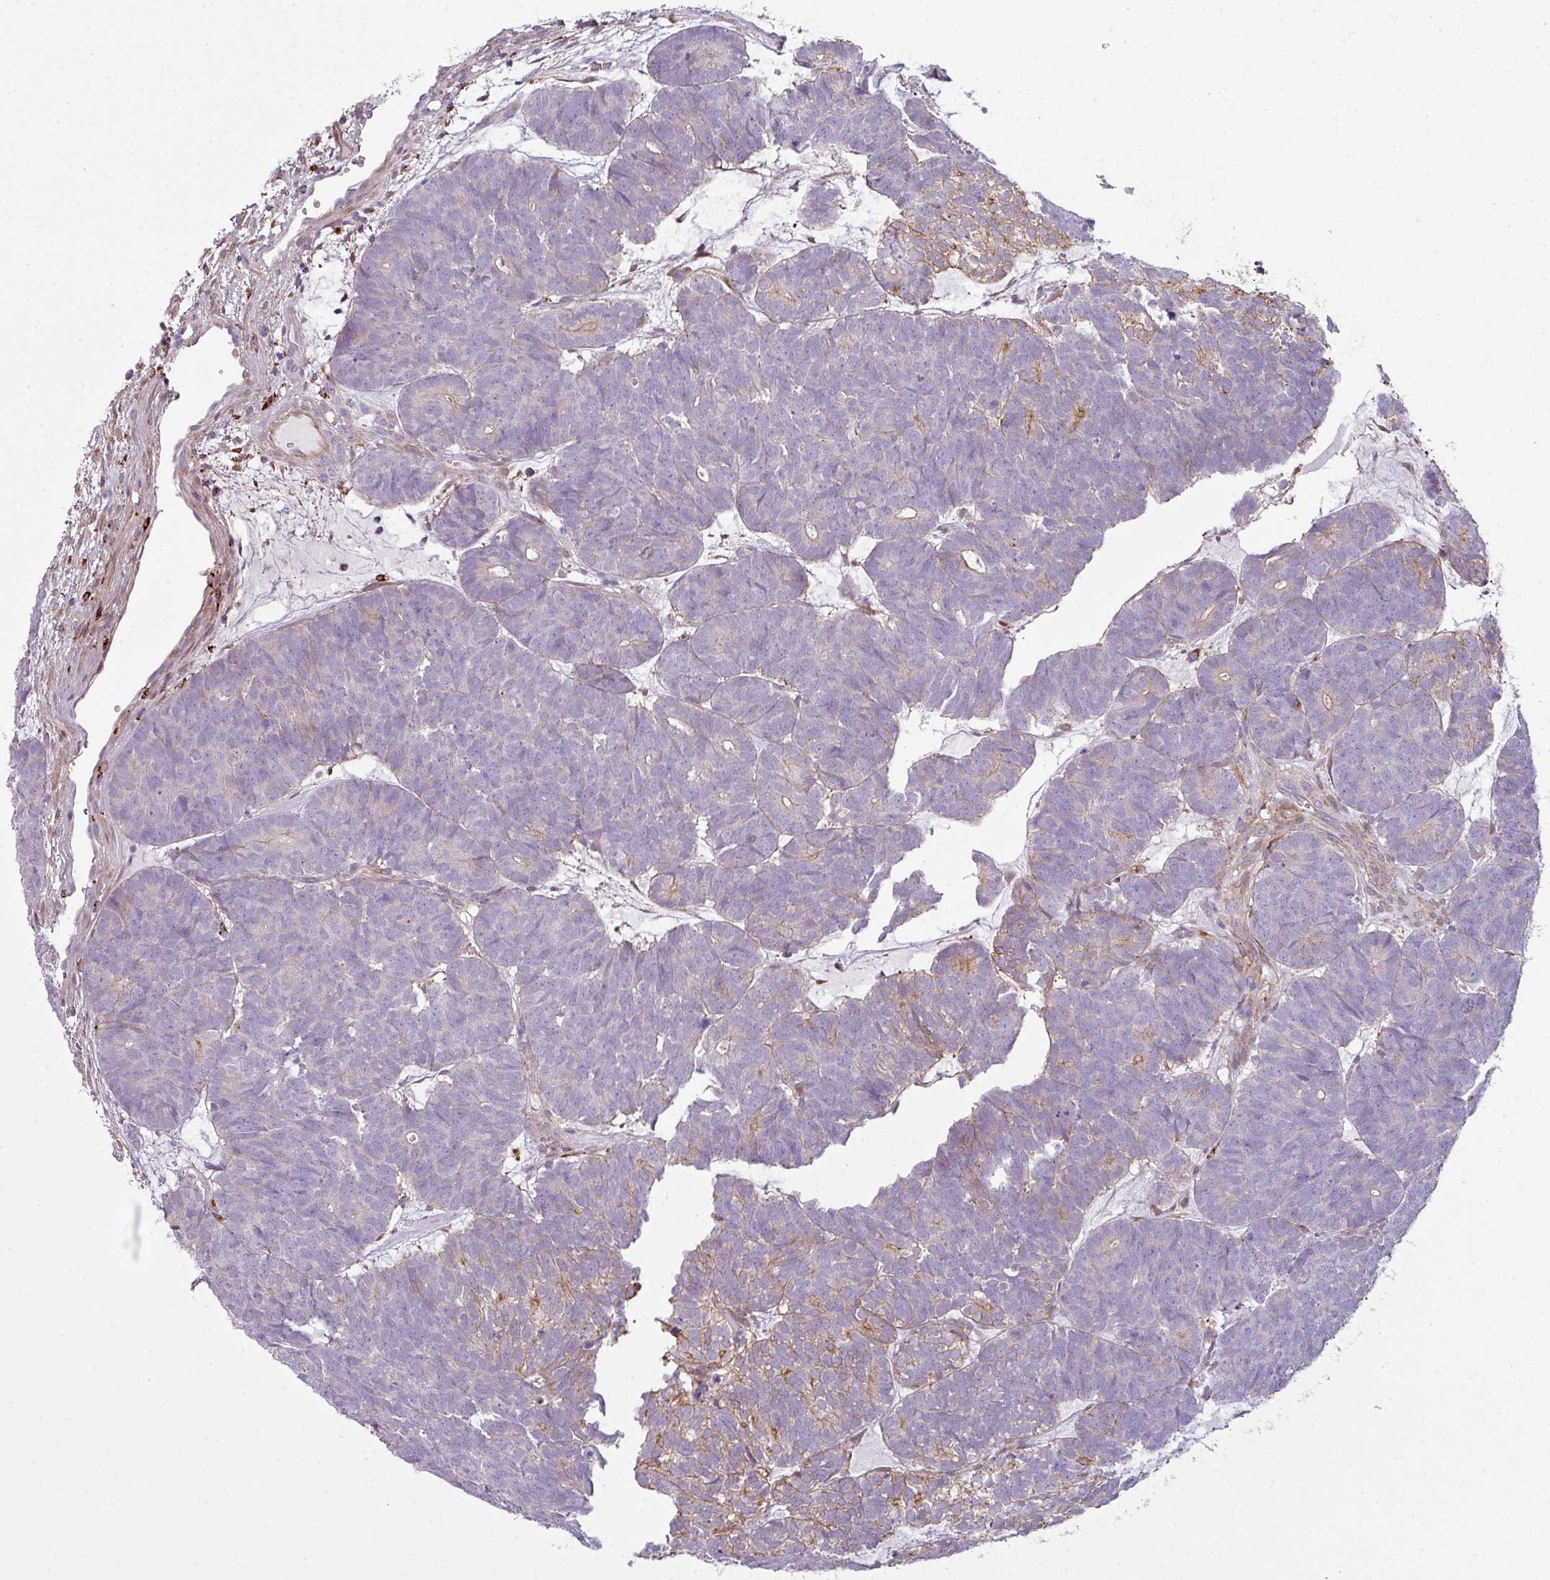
{"staining": {"intensity": "negative", "quantity": "none", "location": "none"}, "tissue": "head and neck cancer", "cell_type": "Tumor cells", "image_type": "cancer", "snomed": [{"axis": "morphology", "description": "Adenocarcinoma, NOS"}, {"axis": "topography", "description": "Head-Neck"}], "caption": "IHC micrograph of neoplastic tissue: adenocarcinoma (head and neck) stained with DAB reveals no significant protein expression in tumor cells.", "gene": "COL8A1", "patient": {"sex": "female", "age": 81}}